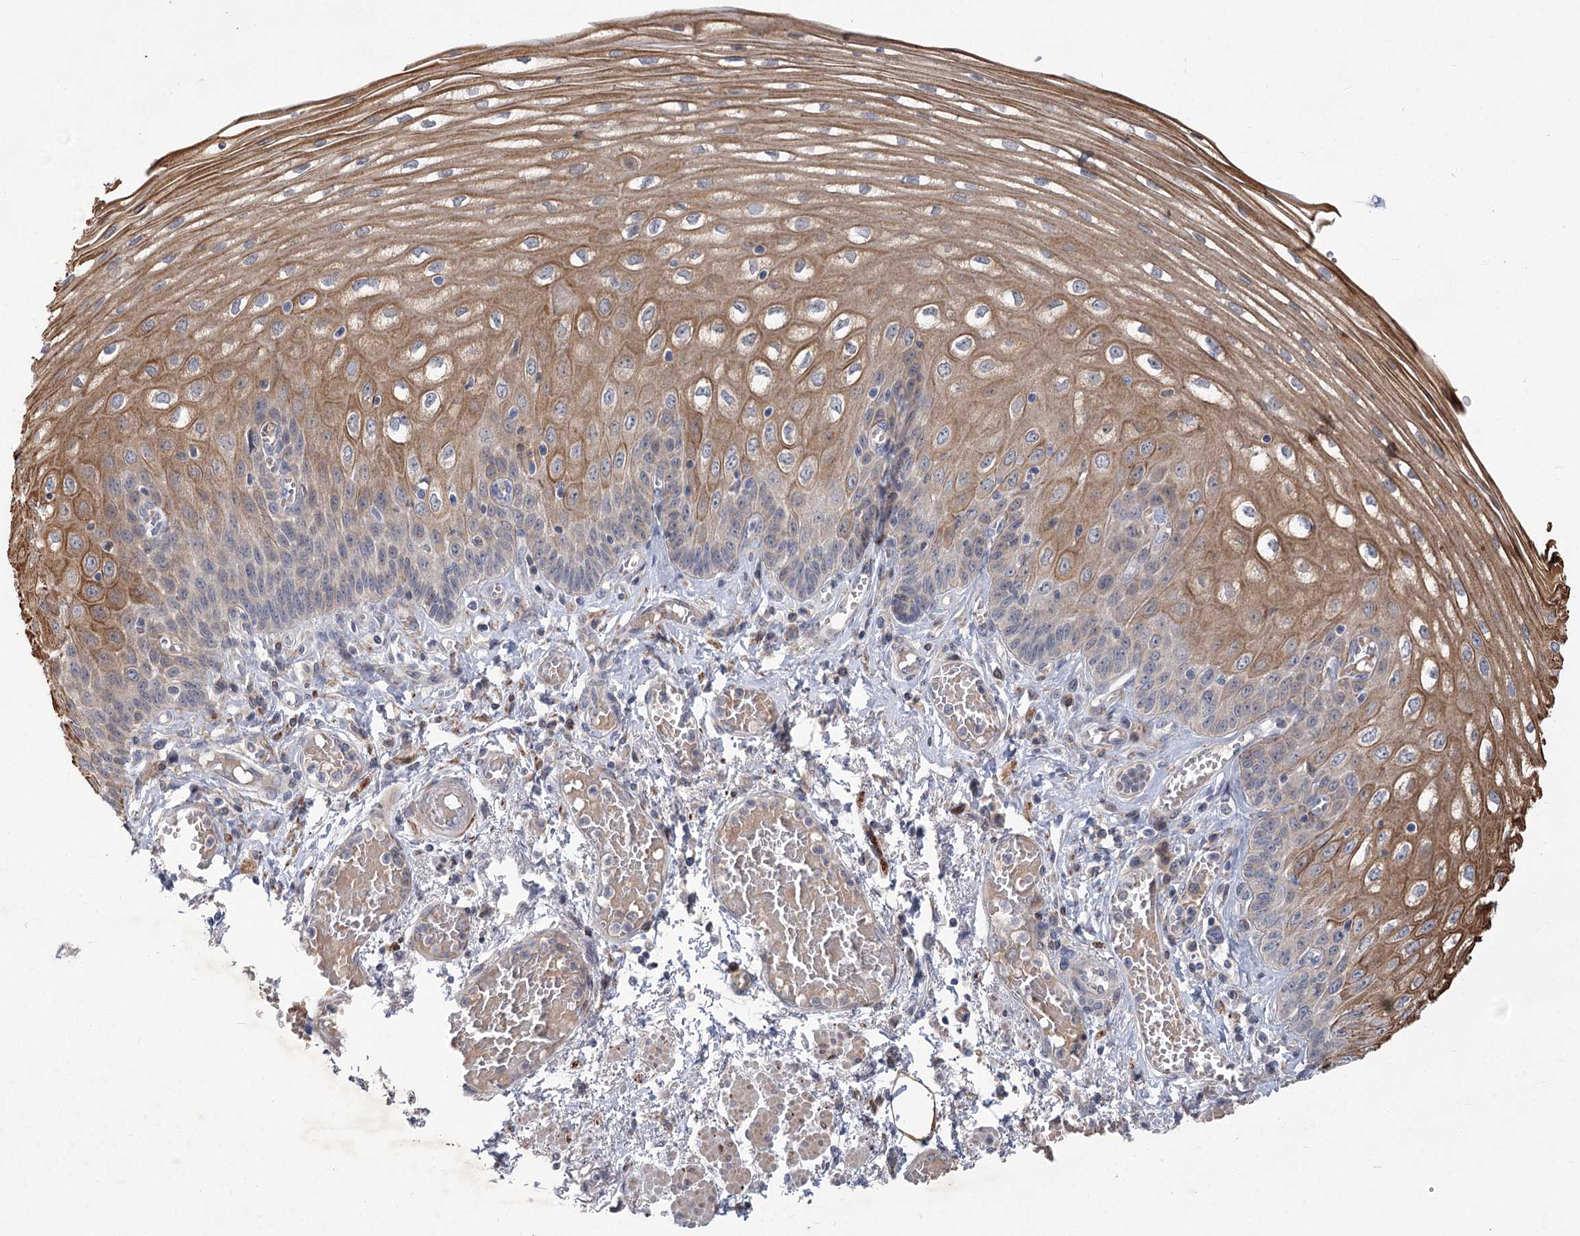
{"staining": {"intensity": "moderate", "quantity": "25%-75%", "location": "cytoplasmic/membranous"}, "tissue": "esophagus", "cell_type": "Squamous epithelial cells", "image_type": "normal", "snomed": [{"axis": "morphology", "description": "Normal tissue, NOS"}, {"axis": "topography", "description": "Esophagus"}], "caption": "Immunohistochemical staining of normal esophagus exhibits medium levels of moderate cytoplasmic/membranous positivity in approximately 25%-75% of squamous epithelial cells. The staining was performed using DAB (3,3'-diaminobenzidine) to visualize the protein expression in brown, while the nuclei were stained in blue with hematoxylin (Magnification: 20x).", "gene": "GCNT4", "patient": {"sex": "male", "age": 81}}